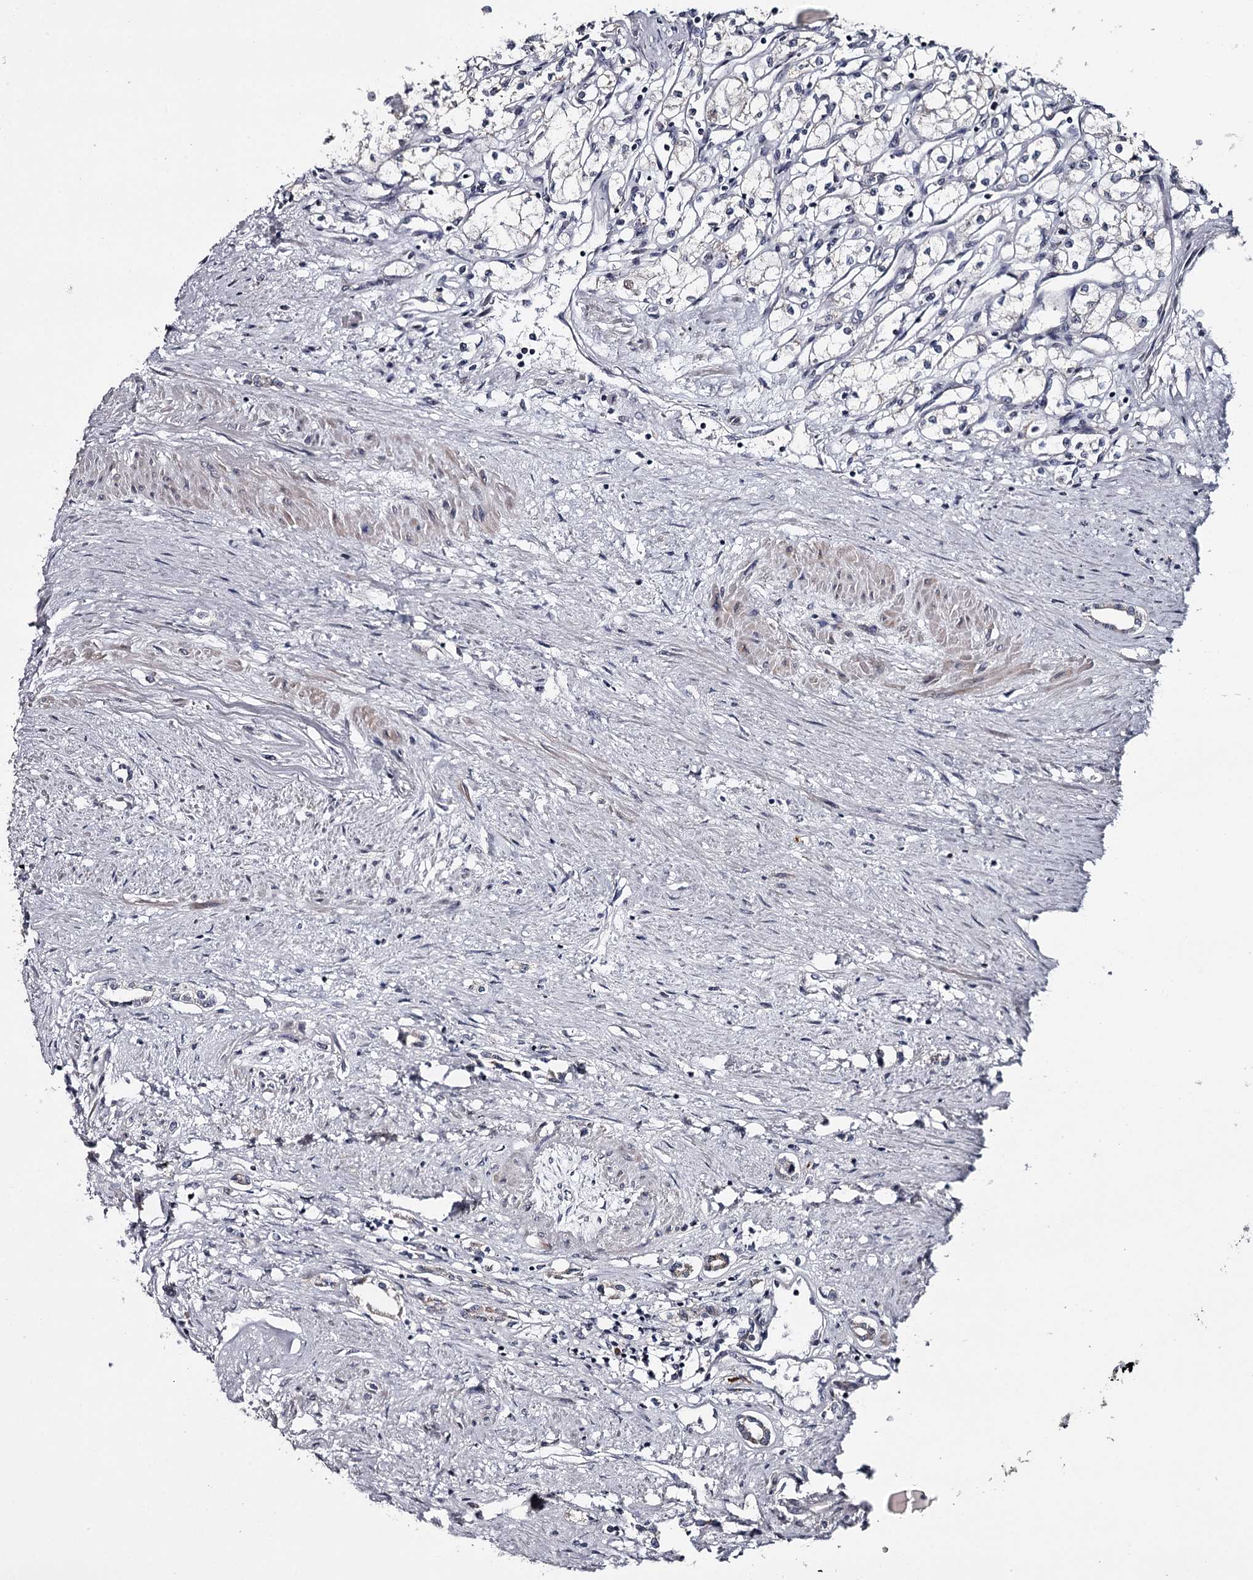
{"staining": {"intensity": "negative", "quantity": "none", "location": "none"}, "tissue": "renal cancer", "cell_type": "Tumor cells", "image_type": "cancer", "snomed": [{"axis": "morphology", "description": "Adenocarcinoma, NOS"}, {"axis": "topography", "description": "Kidney"}], "caption": "Immunohistochemistry histopathology image of human renal cancer (adenocarcinoma) stained for a protein (brown), which demonstrates no positivity in tumor cells. (IHC, brightfield microscopy, high magnification).", "gene": "GTSF1", "patient": {"sex": "male", "age": 59}}